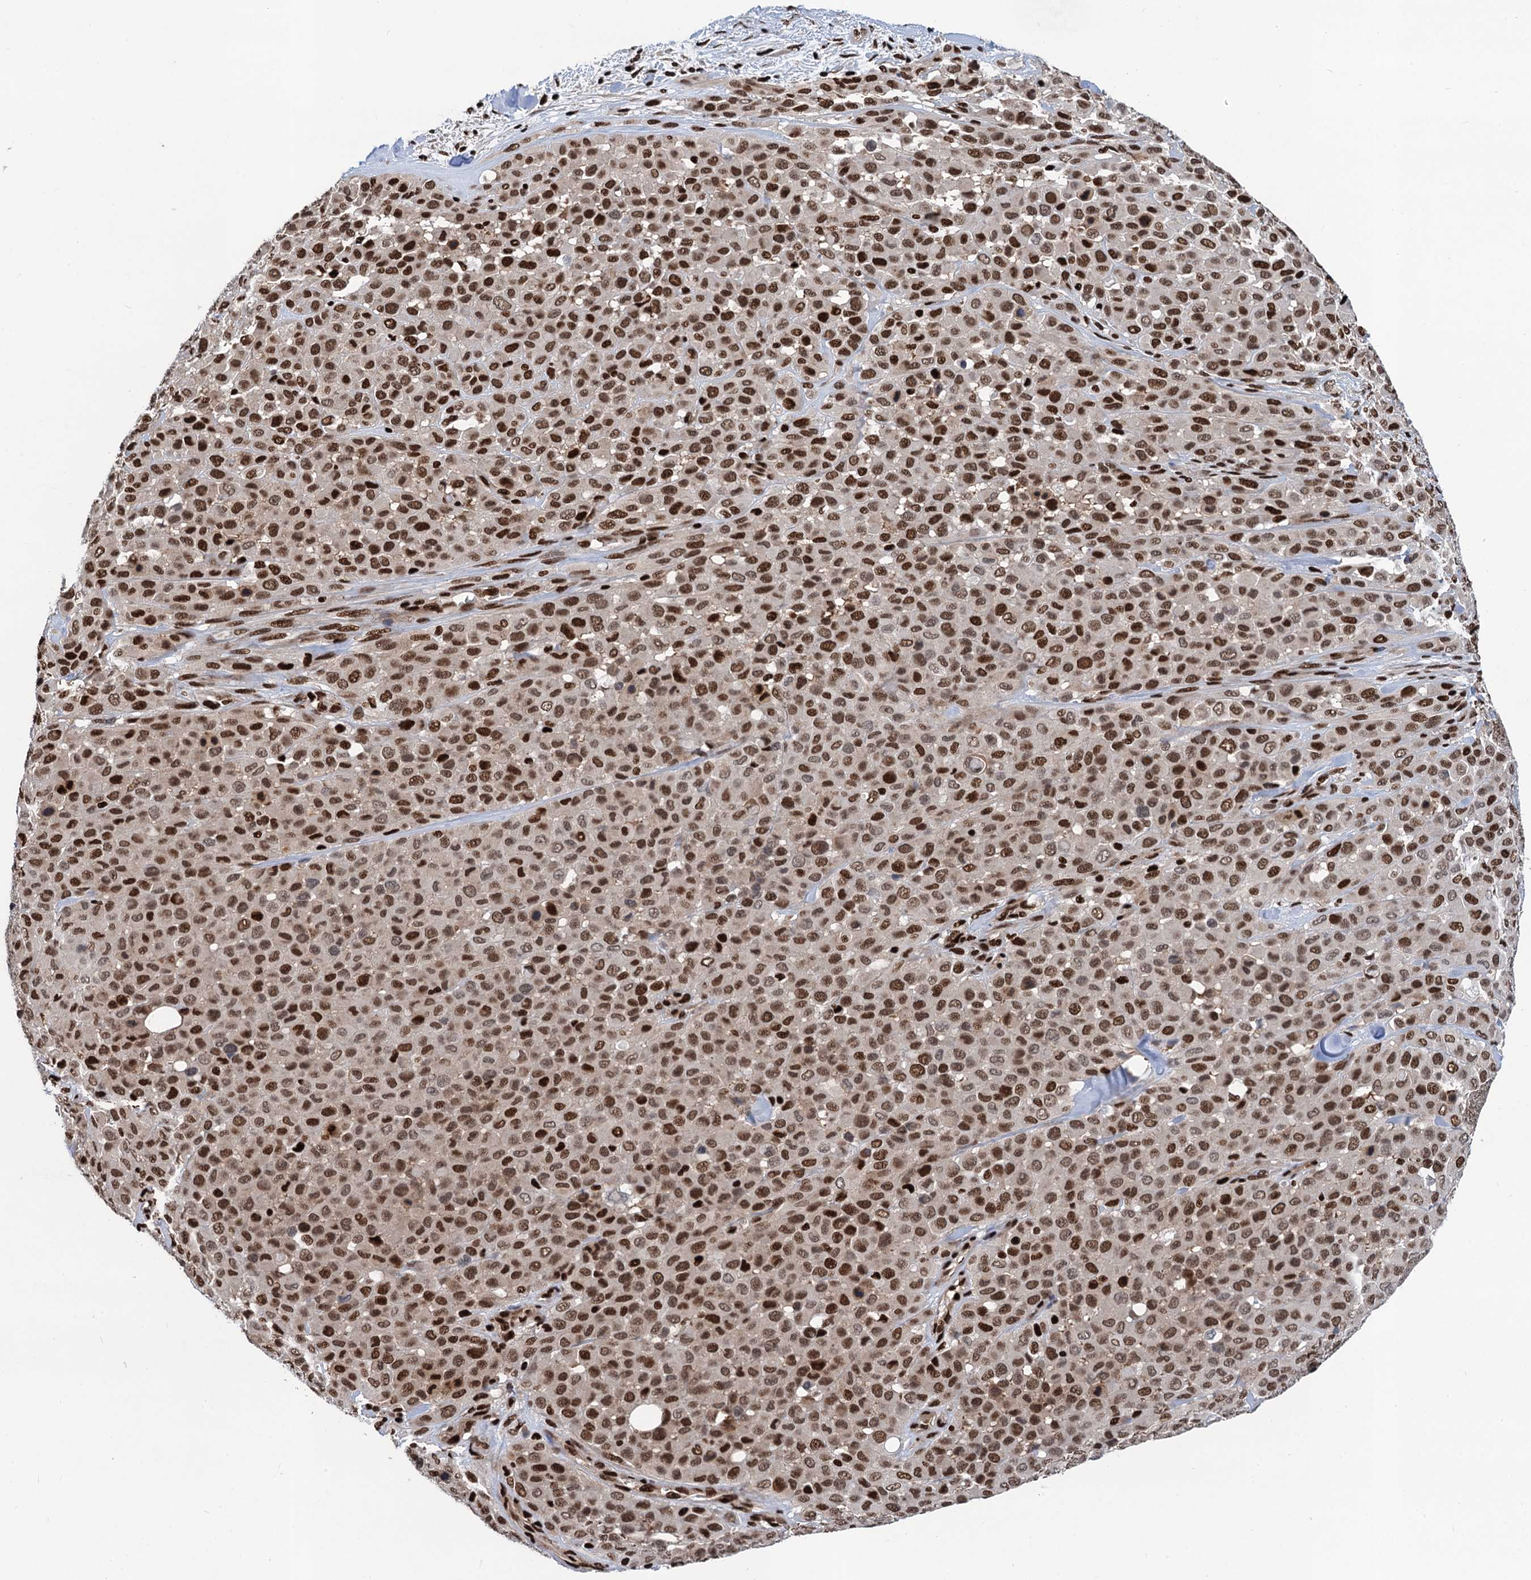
{"staining": {"intensity": "moderate", "quantity": ">75%", "location": "nuclear"}, "tissue": "melanoma", "cell_type": "Tumor cells", "image_type": "cancer", "snomed": [{"axis": "morphology", "description": "Malignant melanoma, Metastatic site"}, {"axis": "topography", "description": "Skin"}], "caption": "This is an image of IHC staining of melanoma, which shows moderate expression in the nuclear of tumor cells.", "gene": "PPP4R1", "patient": {"sex": "female", "age": 81}}